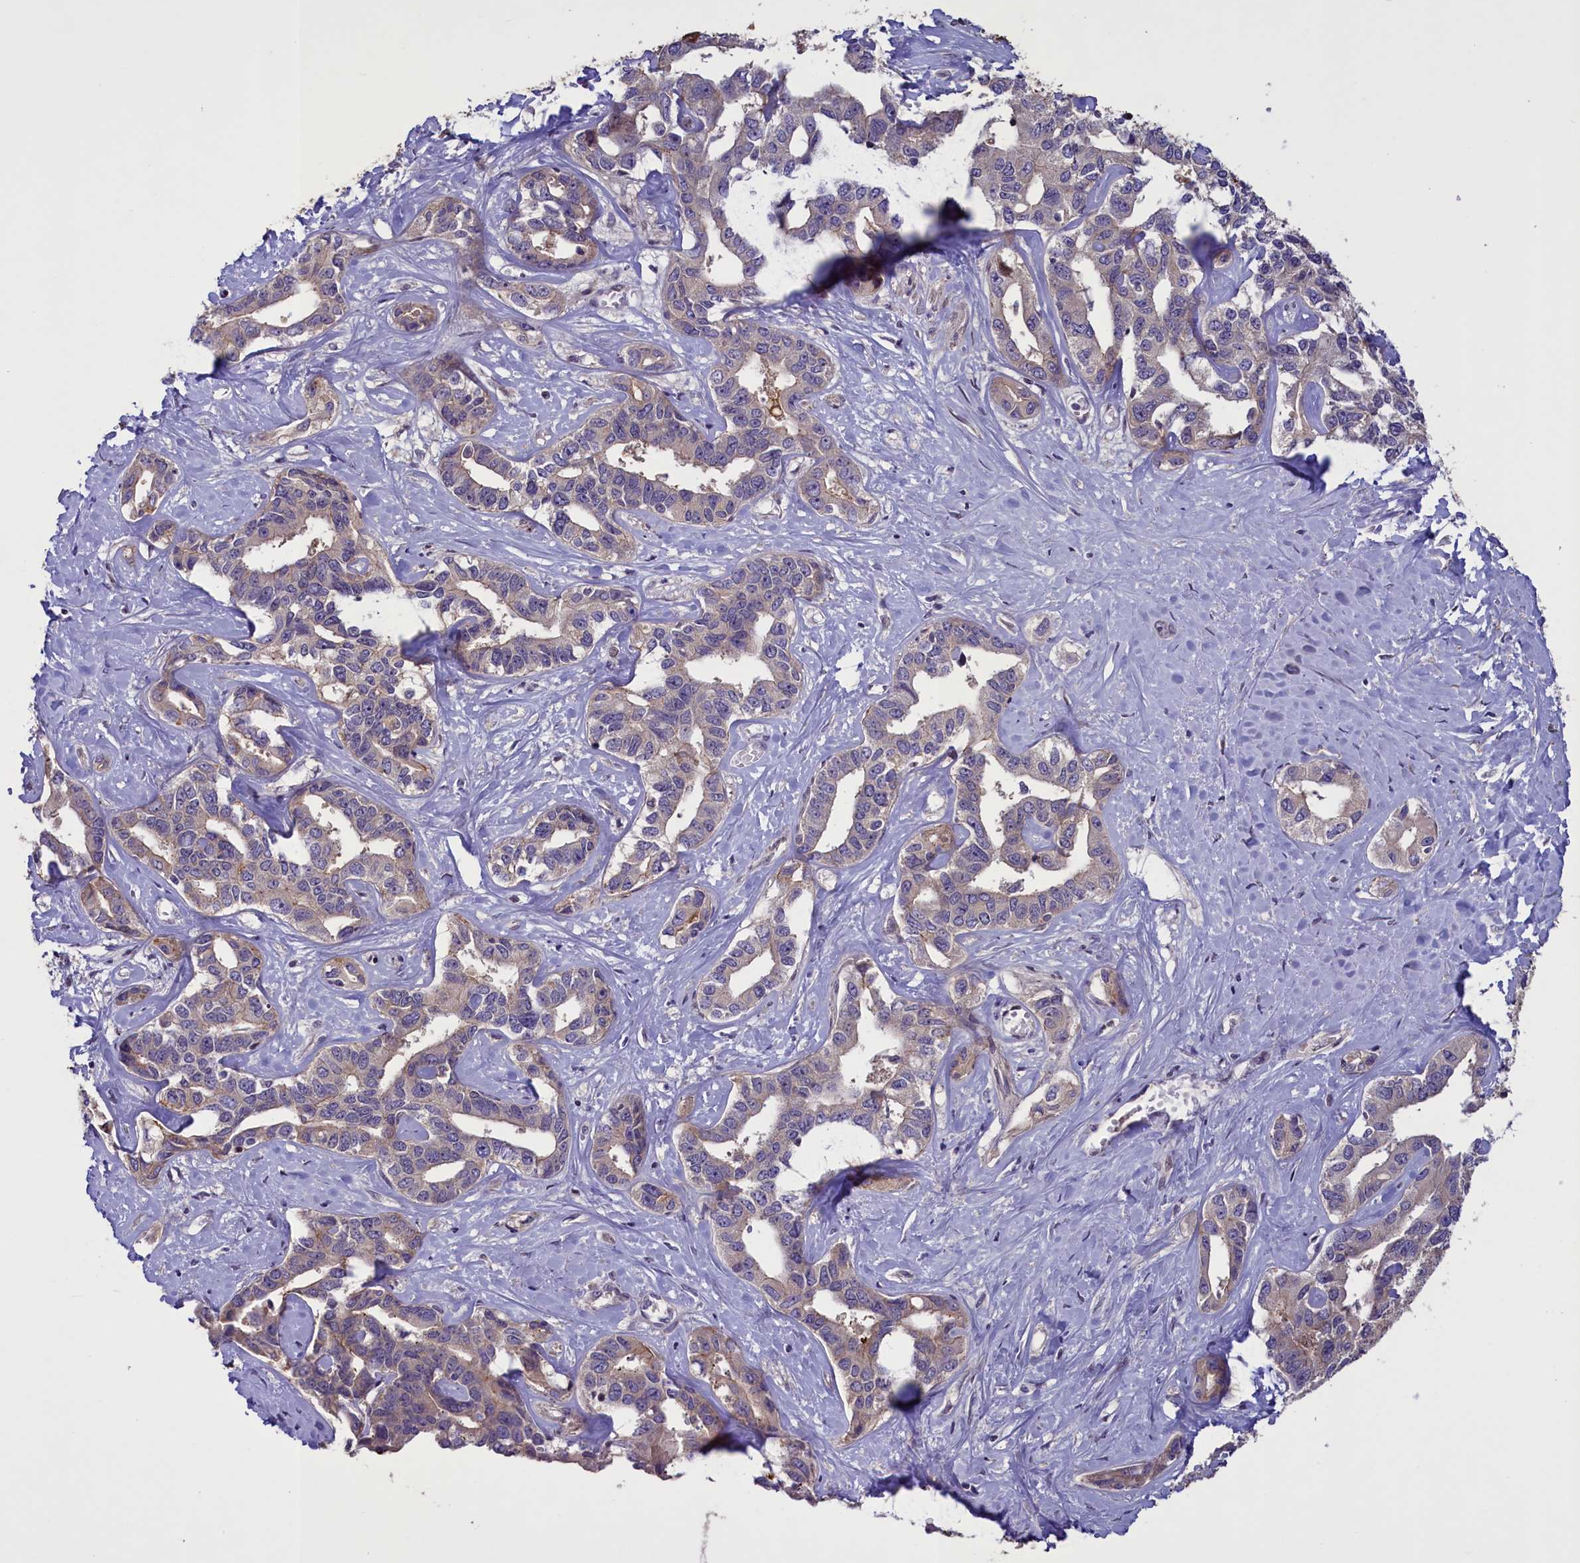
{"staining": {"intensity": "negative", "quantity": "none", "location": "none"}, "tissue": "liver cancer", "cell_type": "Tumor cells", "image_type": "cancer", "snomed": [{"axis": "morphology", "description": "Cholangiocarcinoma"}, {"axis": "topography", "description": "Liver"}], "caption": "This is an immunohistochemistry photomicrograph of liver cancer. There is no positivity in tumor cells.", "gene": "MAN2C1", "patient": {"sex": "male", "age": 59}}